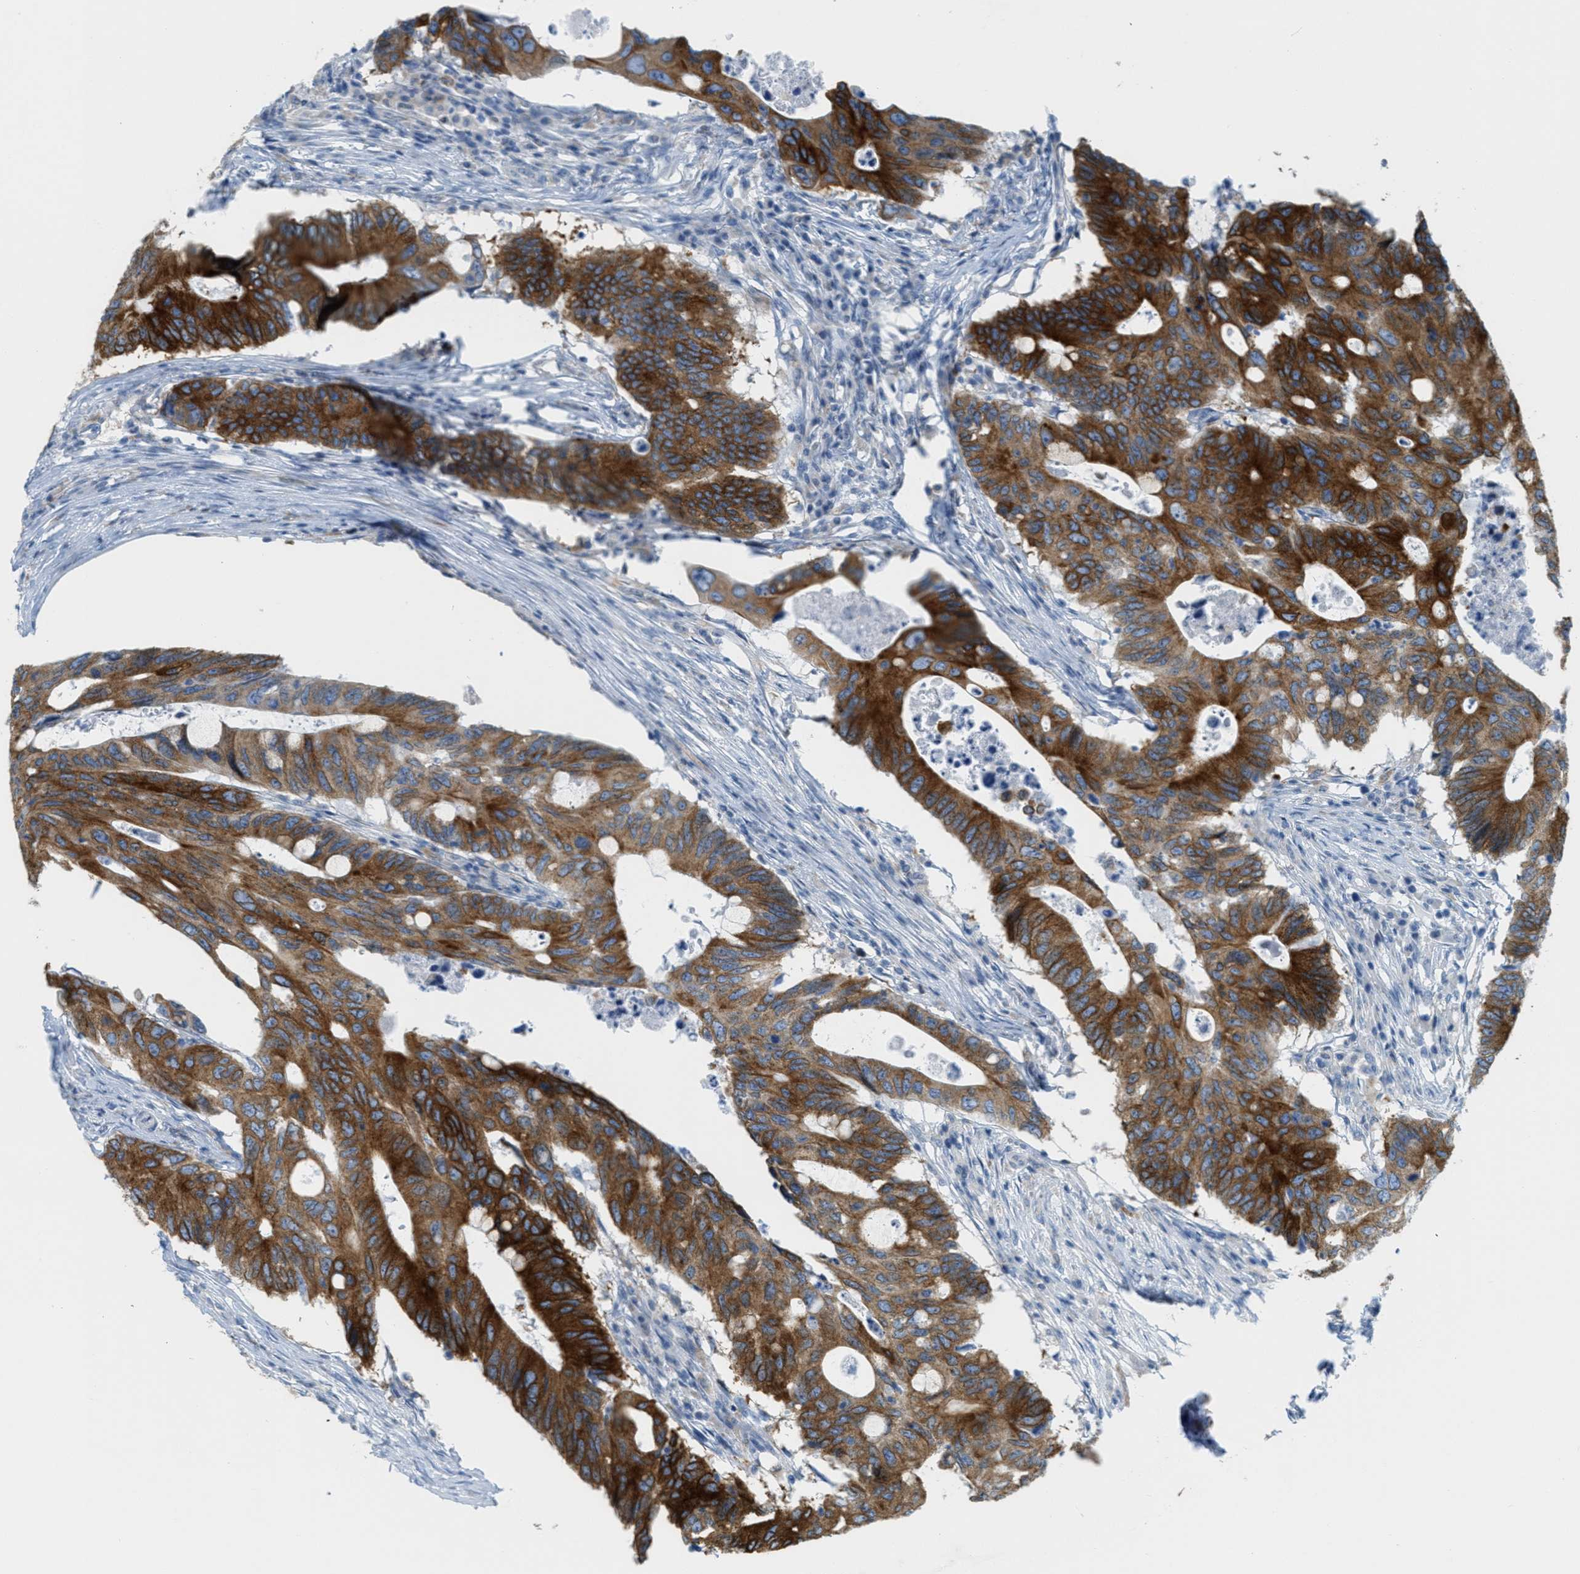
{"staining": {"intensity": "strong", "quantity": ">75%", "location": "cytoplasmic/membranous"}, "tissue": "colorectal cancer", "cell_type": "Tumor cells", "image_type": "cancer", "snomed": [{"axis": "morphology", "description": "Adenocarcinoma, NOS"}, {"axis": "topography", "description": "Colon"}], "caption": "Colorectal cancer stained with DAB (3,3'-diaminobenzidine) IHC demonstrates high levels of strong cytoplasmic/membranous expression in about >75% of tumor cells.", "gene": "TEX264", "patient": {"sex": "male", "age": 71}}